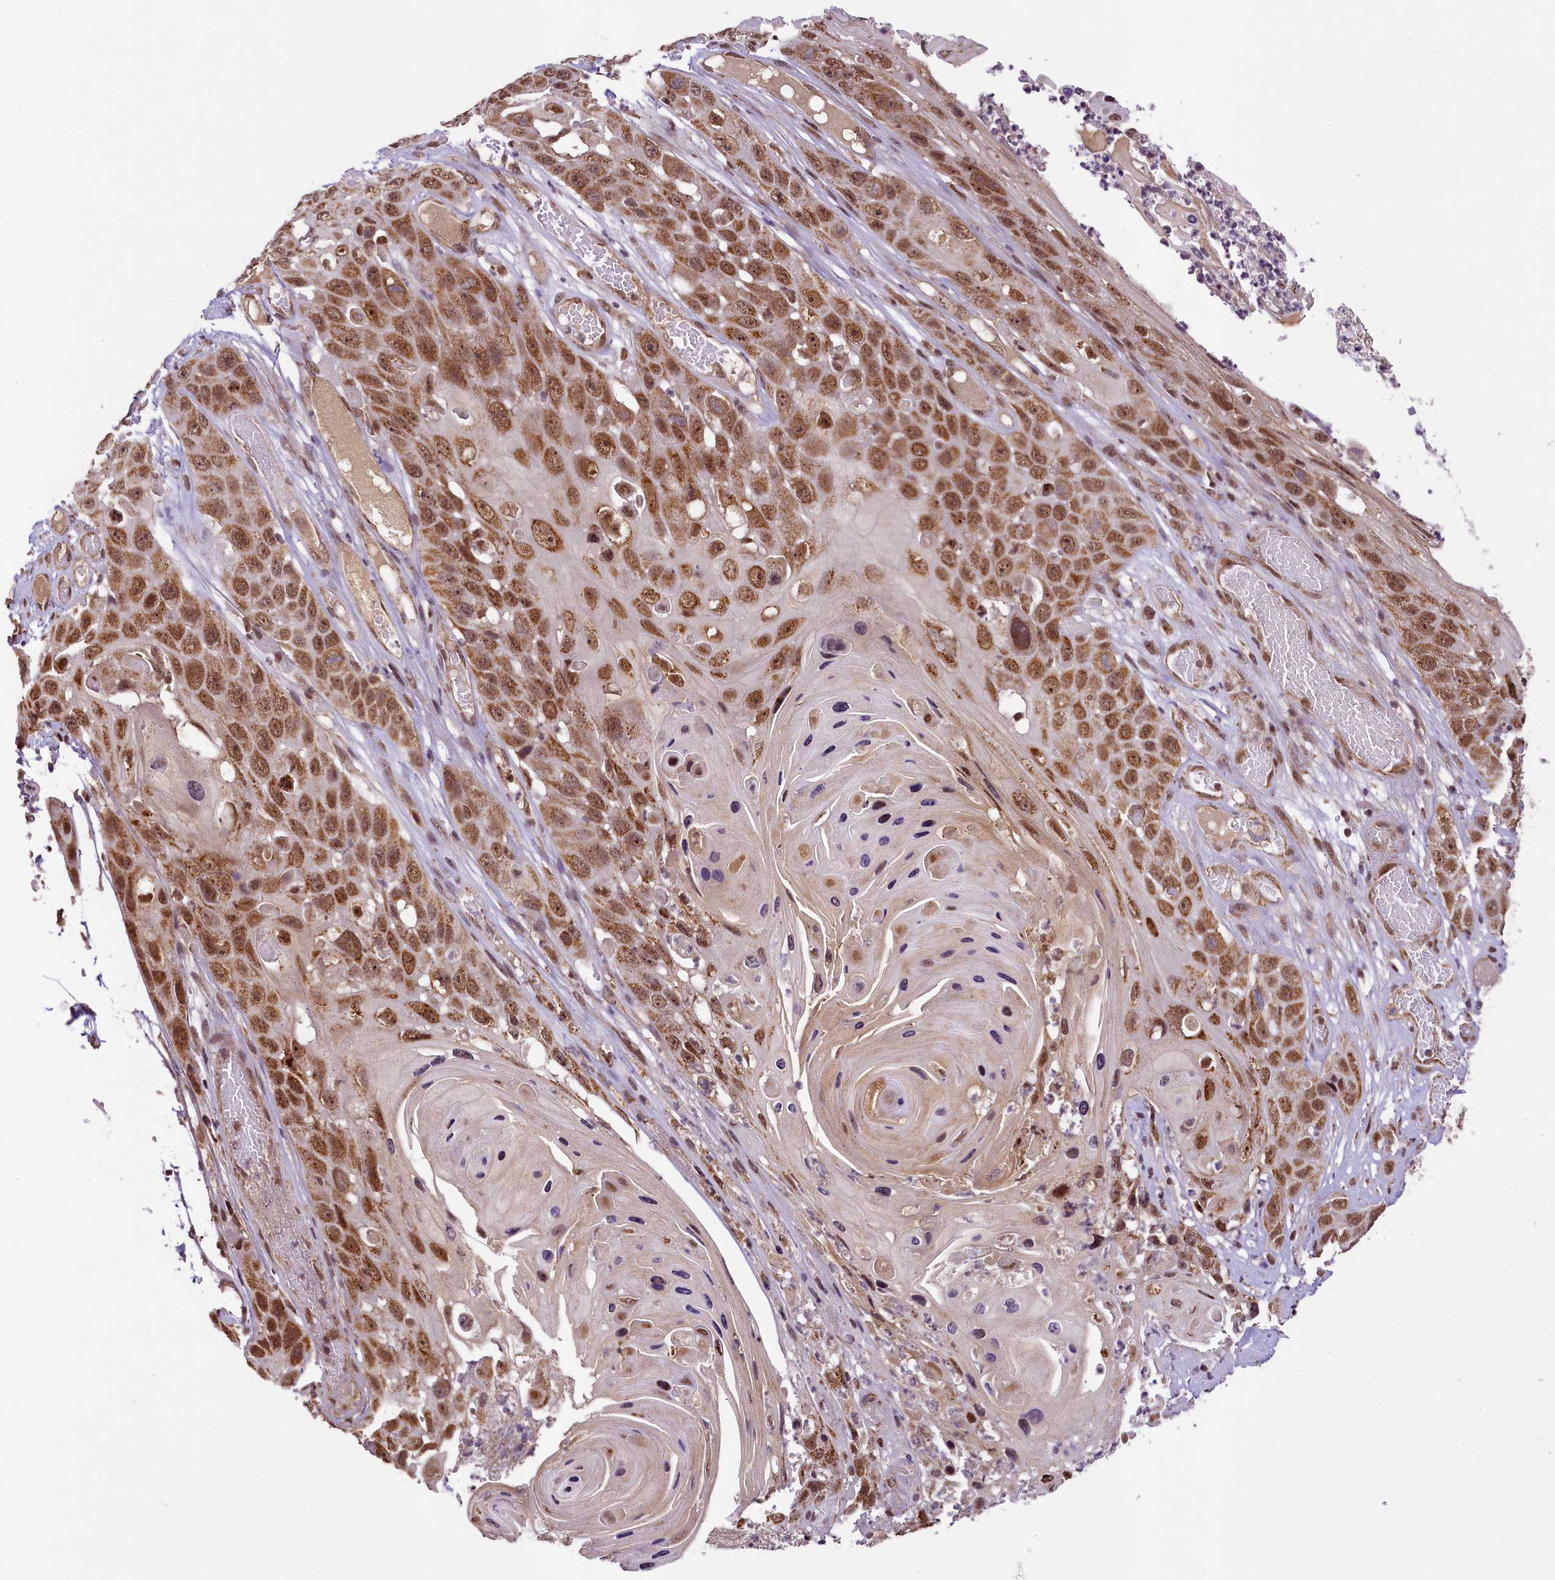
{"staining": {"intensity": "strong", "quantity": ">75%", "location": "cytoplasmic/membranous,nuclear"}, "tissue": "skin cancer", "cell_type": "Tumor cells", "image_type": "cancer", "snomed": [{"axis": "morphology", "description": "Squamous cell carcinoma, NOS"}, {"axis": "topography", "description": "Skin"}], "caption": "Immunohistochemistry (IHC) image of human skin cancer (squamous cell carcinoma) stained for a protein (brown), which shows high levels of strong cytoplasmic/membranous and nuclear positivity in about >75% of tumor cells.", "gene": "PAF1", "patient": {"sex": "male", "age": 55}}